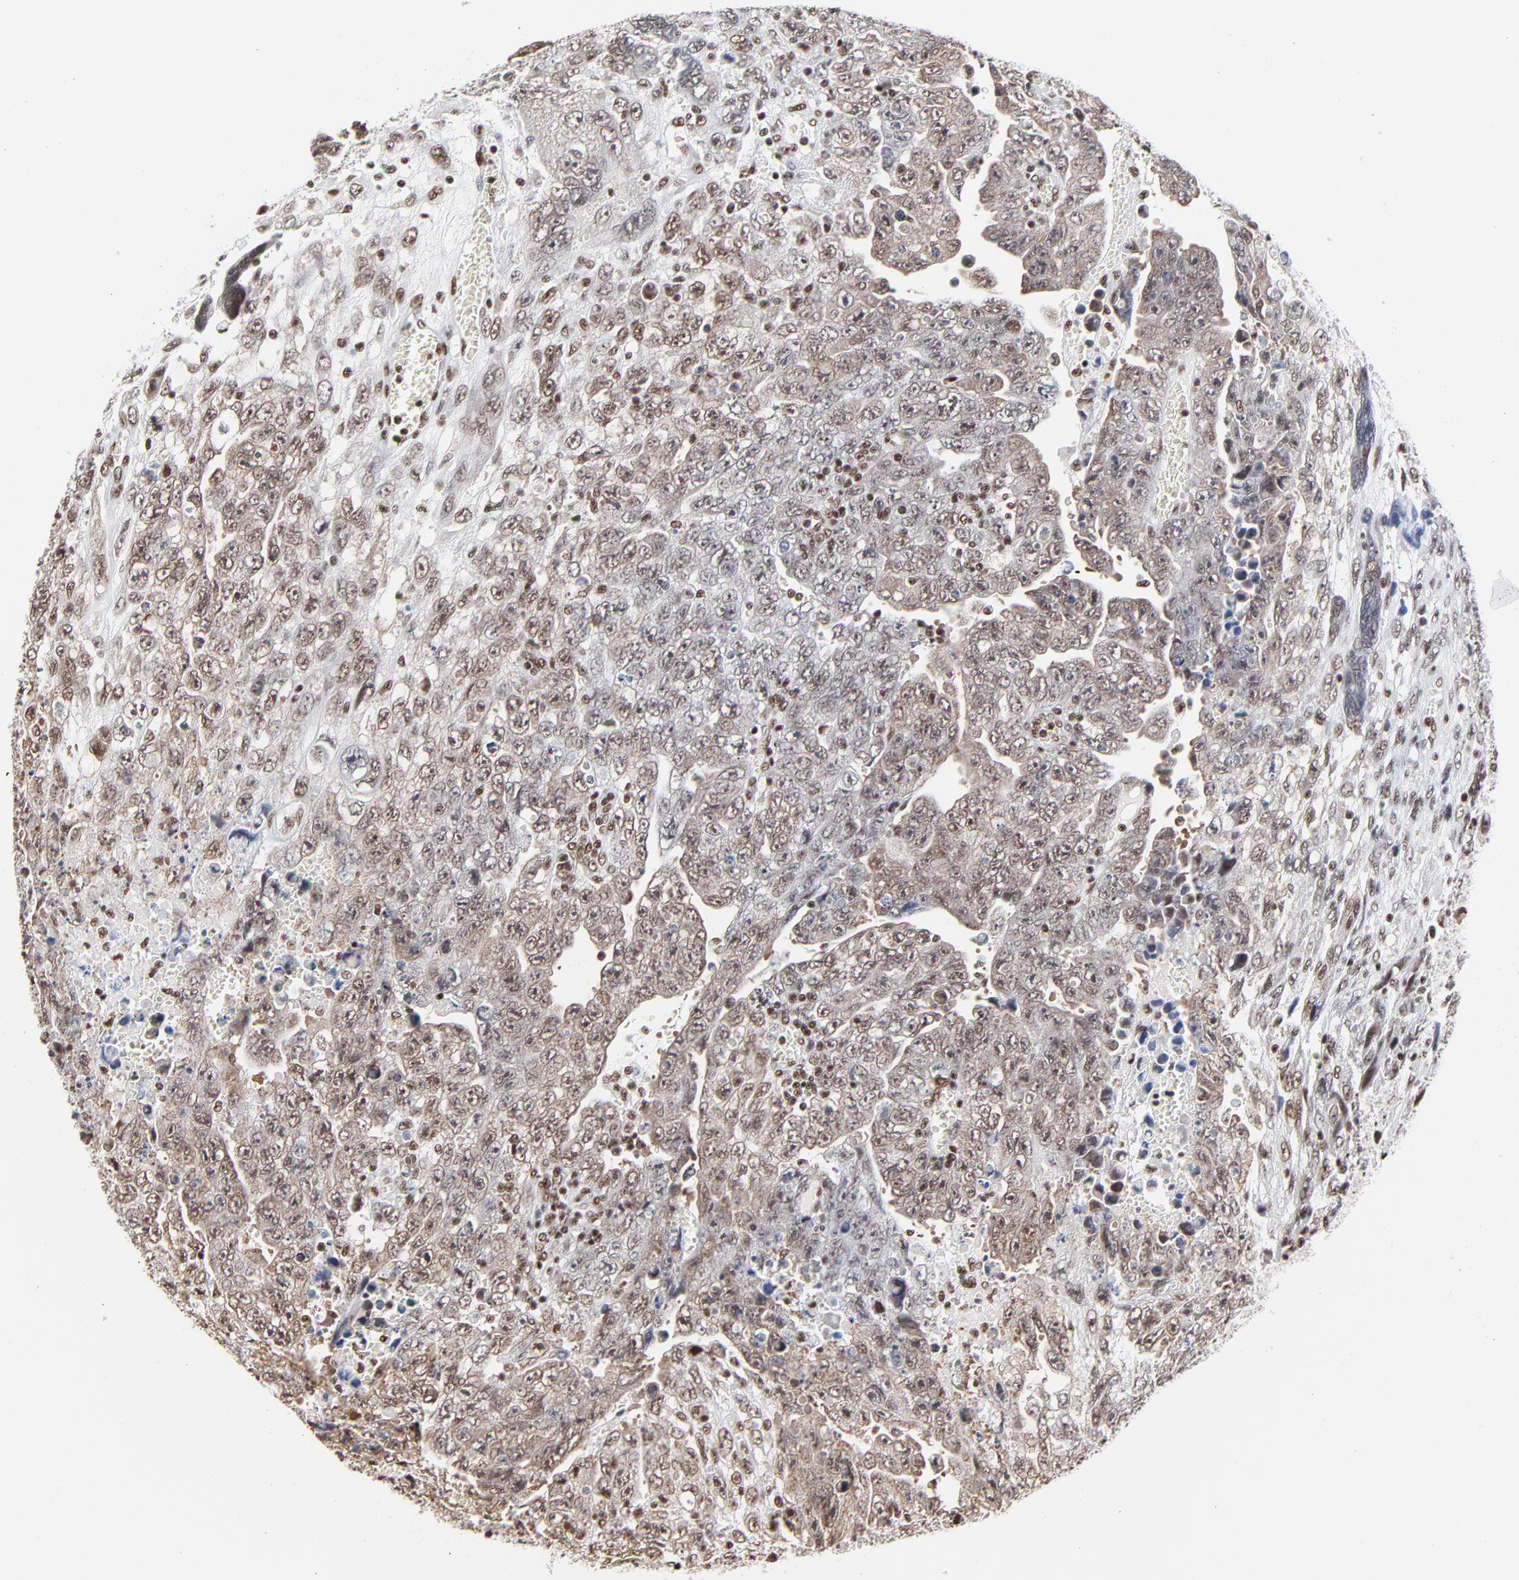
{"staining": {"intensity": "moderate", "quantity": "25%-75%", "location": "cytoplasmic/membranous,nuclear"}, "tissue": "testis cancer", "cell_type": "Tumor cells", "image_type": "cancer", "snomed": [{"axis": "morphology", "description": "Carcinoma, Embryonal, NOS"}, {"axis": "topography", "description": "Testis"}], "caption": "A histopathology image of testis cancer stained for a protein reveals moderate cytoplasmic/membranous and nuclear brown staining in tumor cells.", "gene": "CREB1", "patient": {"sex": "male", "age": 28}}